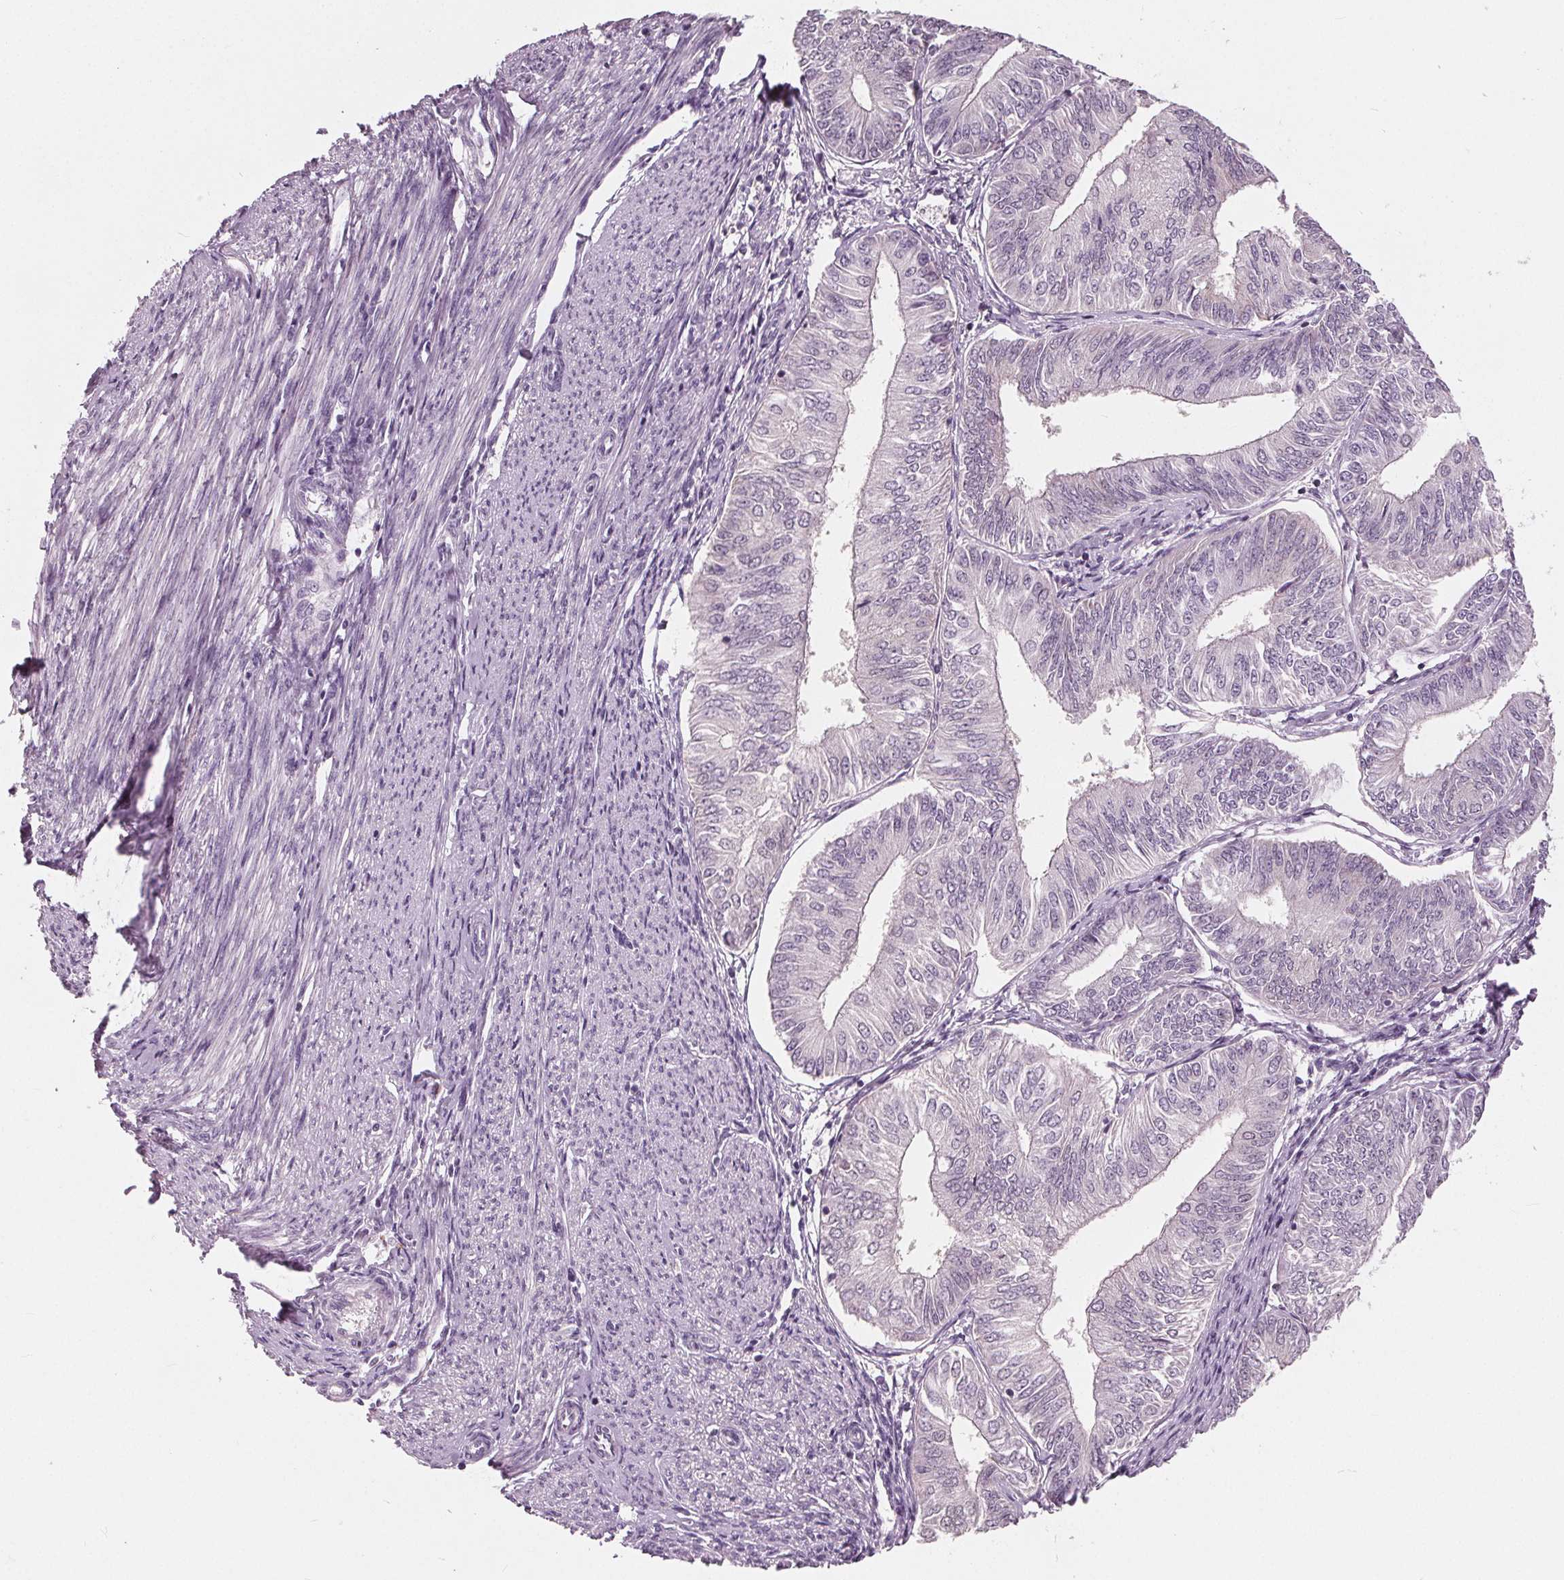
{"staining": {"intensity": "negative", "quantity": "none", "location": "none"}, "tissue": "endometrial cancer", "cell_type": "Tumor cells", "image_type": "cancer", "snomed": [{"axis": "morphology", "description": "Adenocarcinoma, NOS"}, {"axis": "topography", "description": "Endometrium"}], "caption": "Endometrial cancer (adenocarcinoma) was stained to show a protein in brown. There is no significant expression in tumor cells.", "gene": "TKFC", "patient": {"sex": "female", "age": 58}}